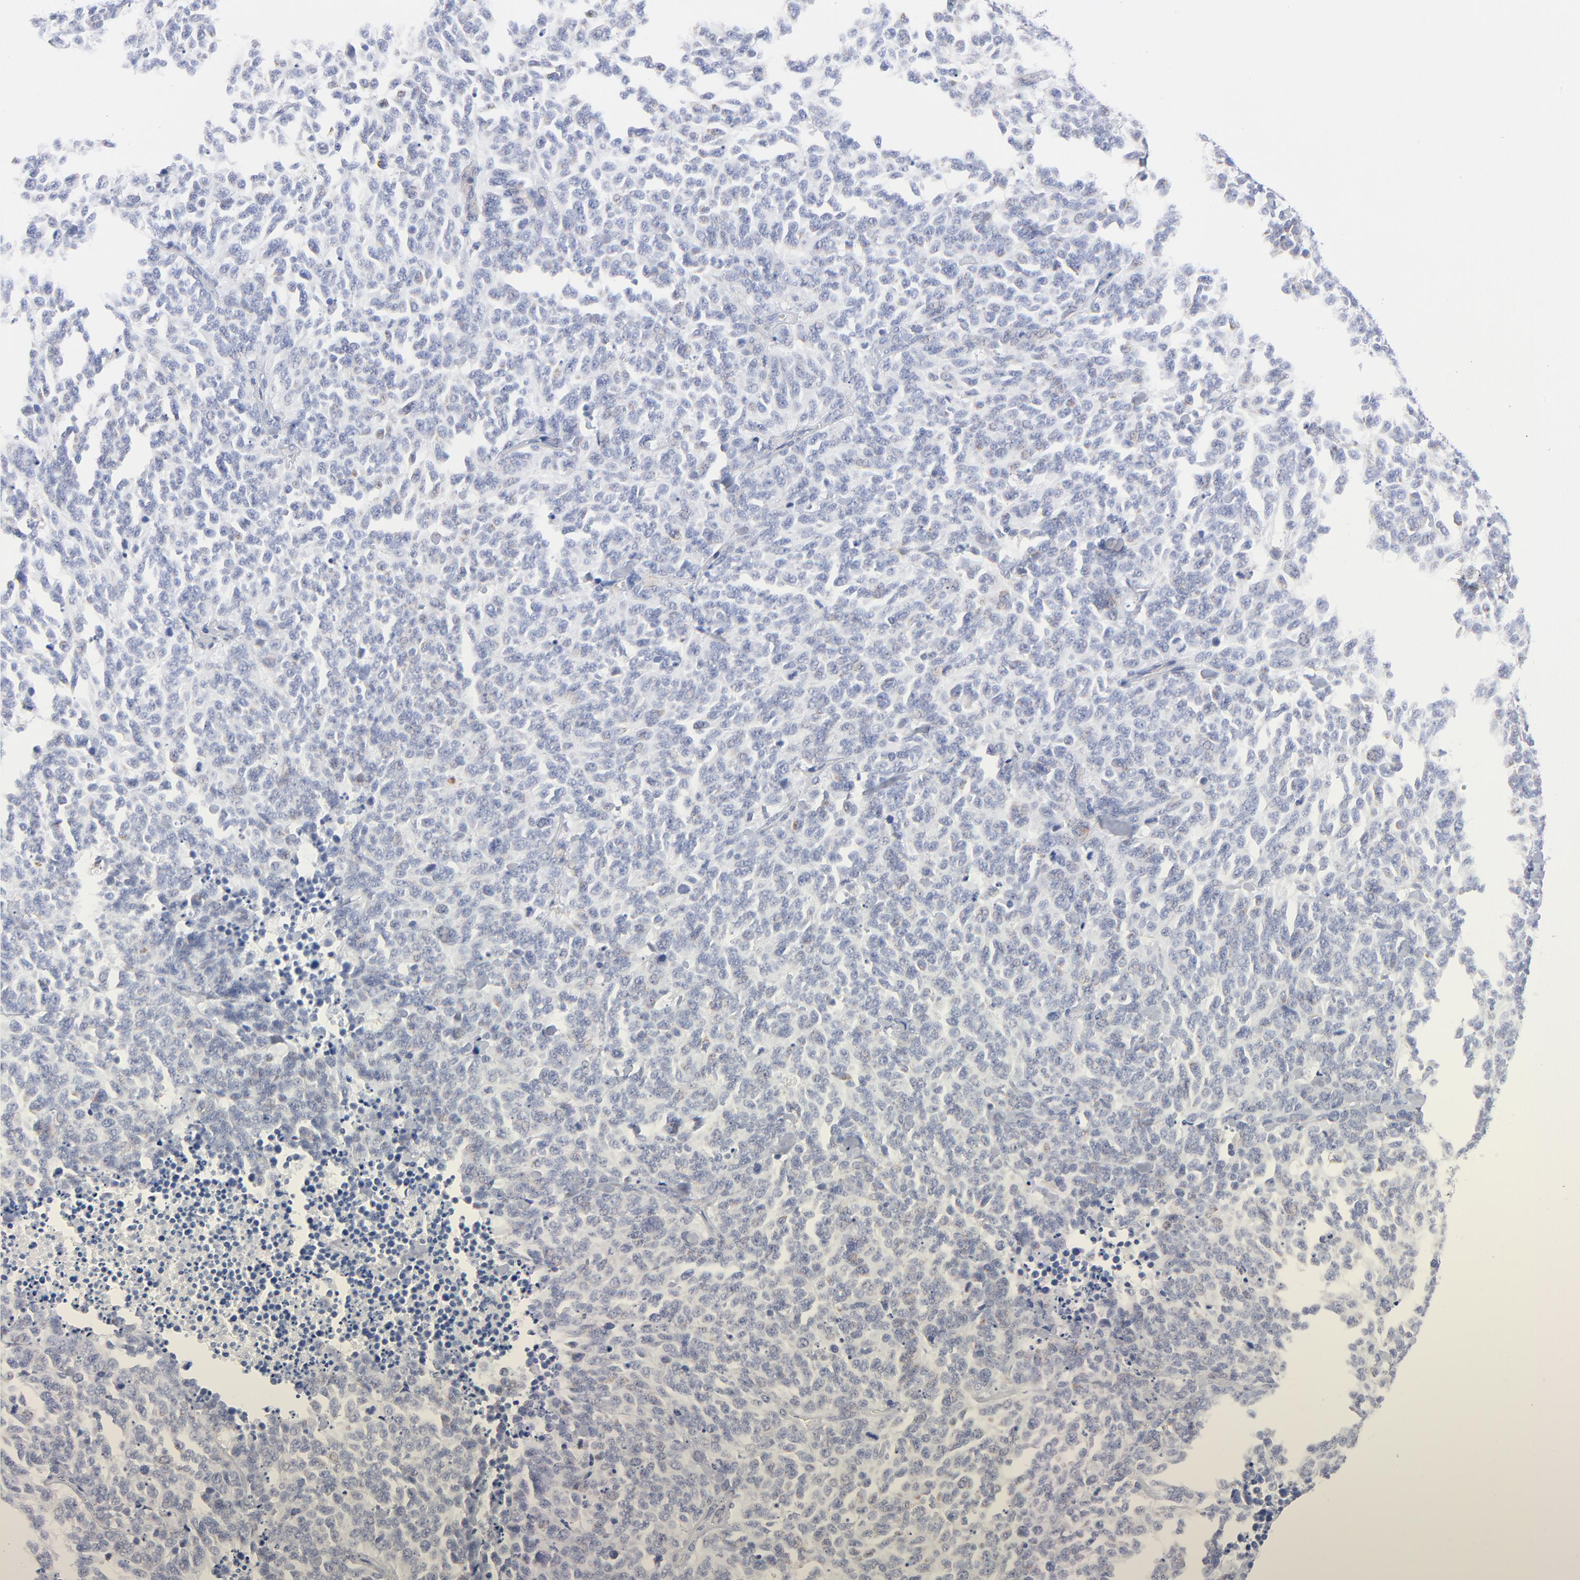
{"staining": {"intensity": "negative", "quantity": "none", "location": "none"}, "tissue": "lung cancer", "cell_type": "Tumor cells", "image_type": "cancer", "snomed": [{"axis": "morphology", "description": "Neoplasm, malignant, NOS"}, {"axis": "topography", "description": "Lung"}], "caption": "Immunohistochemistry of human lung cancer reveals no expression in tumor cells. (DAB immunohistochemistry (IHC) visualized using brightfield microscopy, high magnification).", "gene": "CHCHD10", "patient": {"sex": "female", "age": 58}}